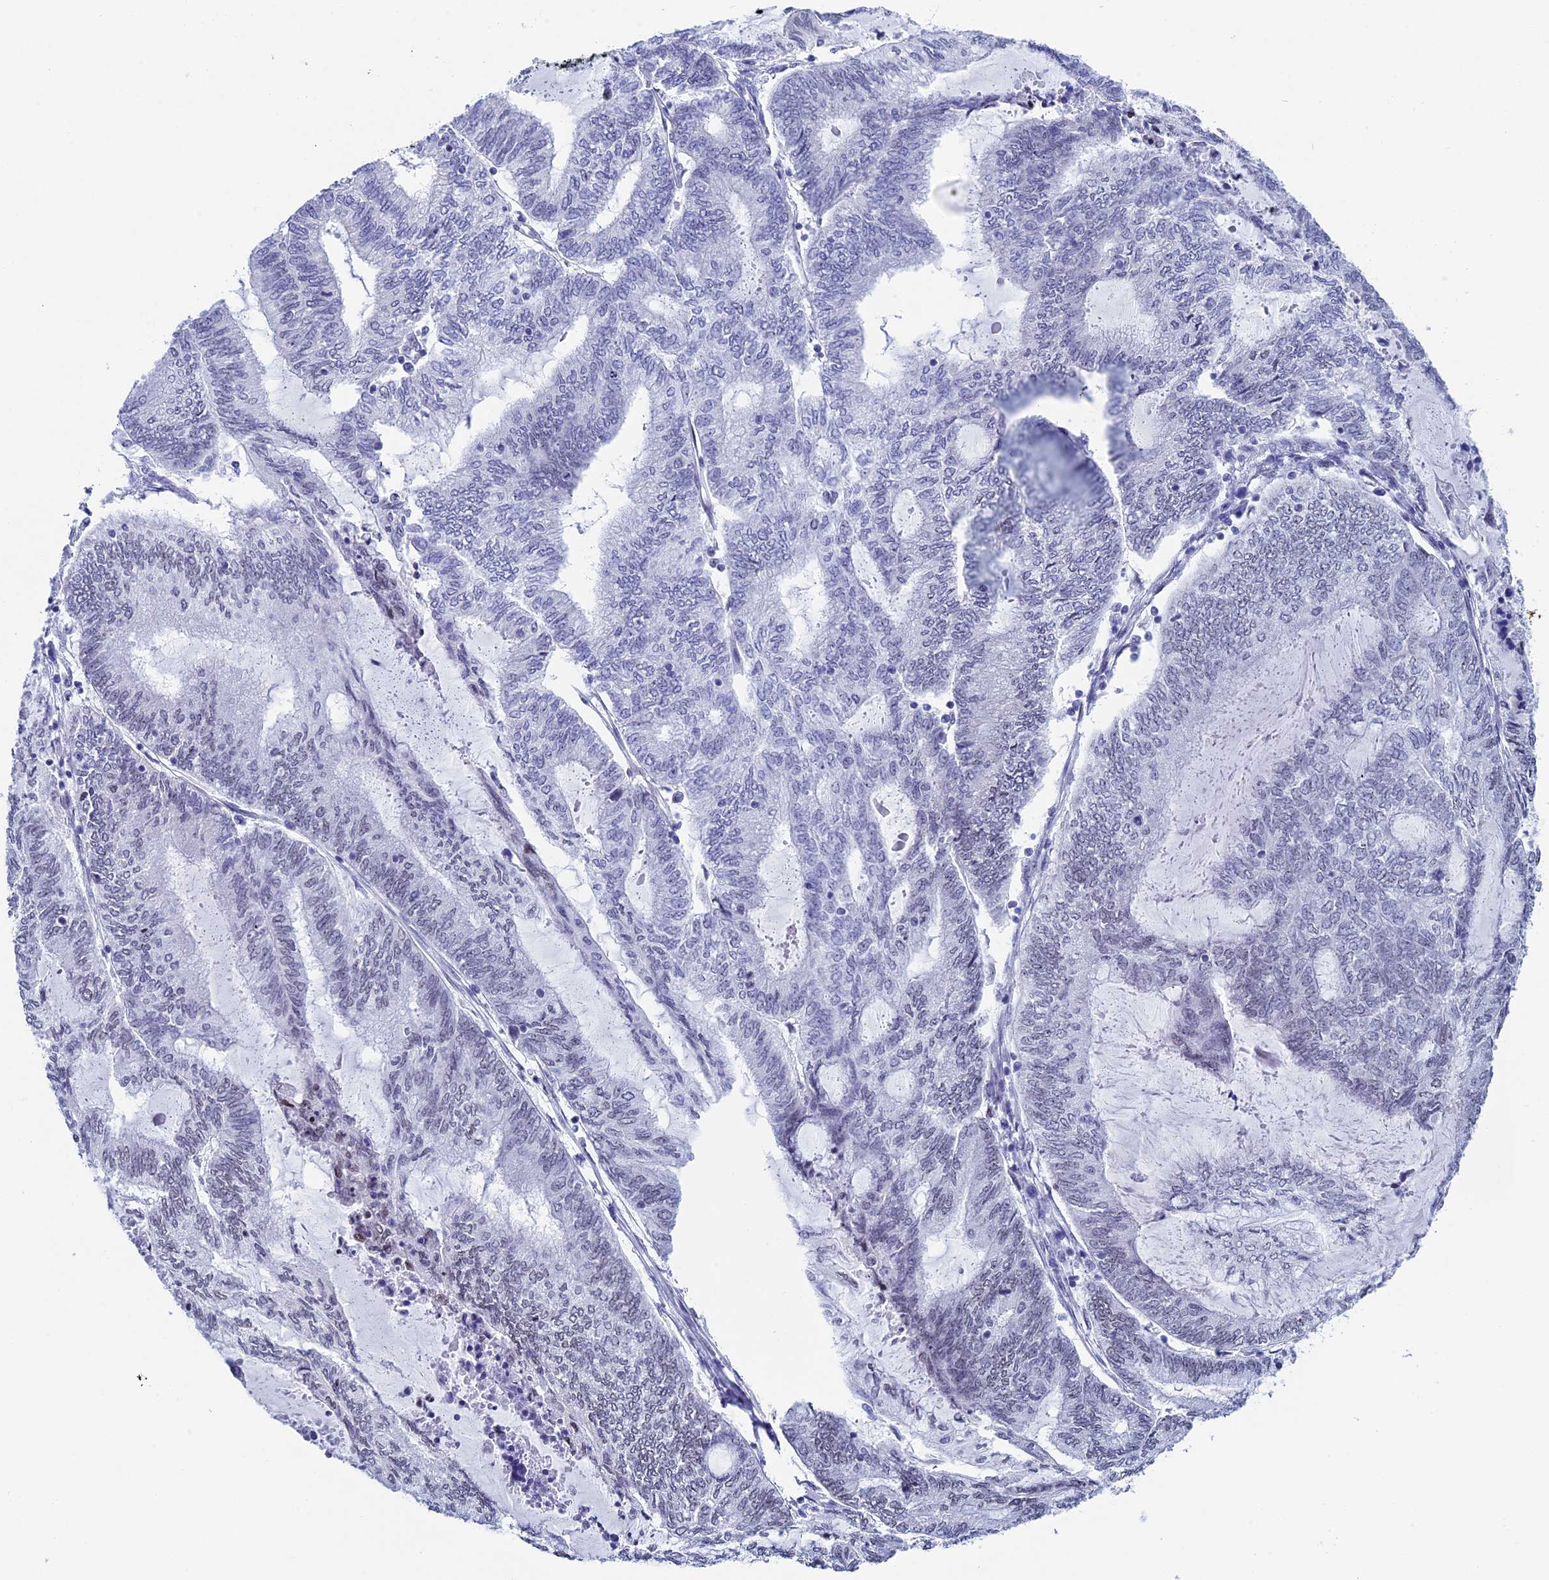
{"staining": {"intensity": "weak", "quantity": "<25%", "location": "nuclear"}, "tissue": "endometrial cancer", "cell_type": "Tumor cells", "image_type": "cancer", "snomed": [{"axis": "morphology", "description": "Adenocarcinoma, NOS"}, {"axis": "topography", "description": "Uterus"}, {"axis": "topography", "description": "Endometrium"}], "caption": "This is a micrograph of IHC staining of endometrial adenocarcinoma, which shows no staining in tumor cells.", "gene": "CCDC86", "patient": {"sex": "female", "age": 70}}